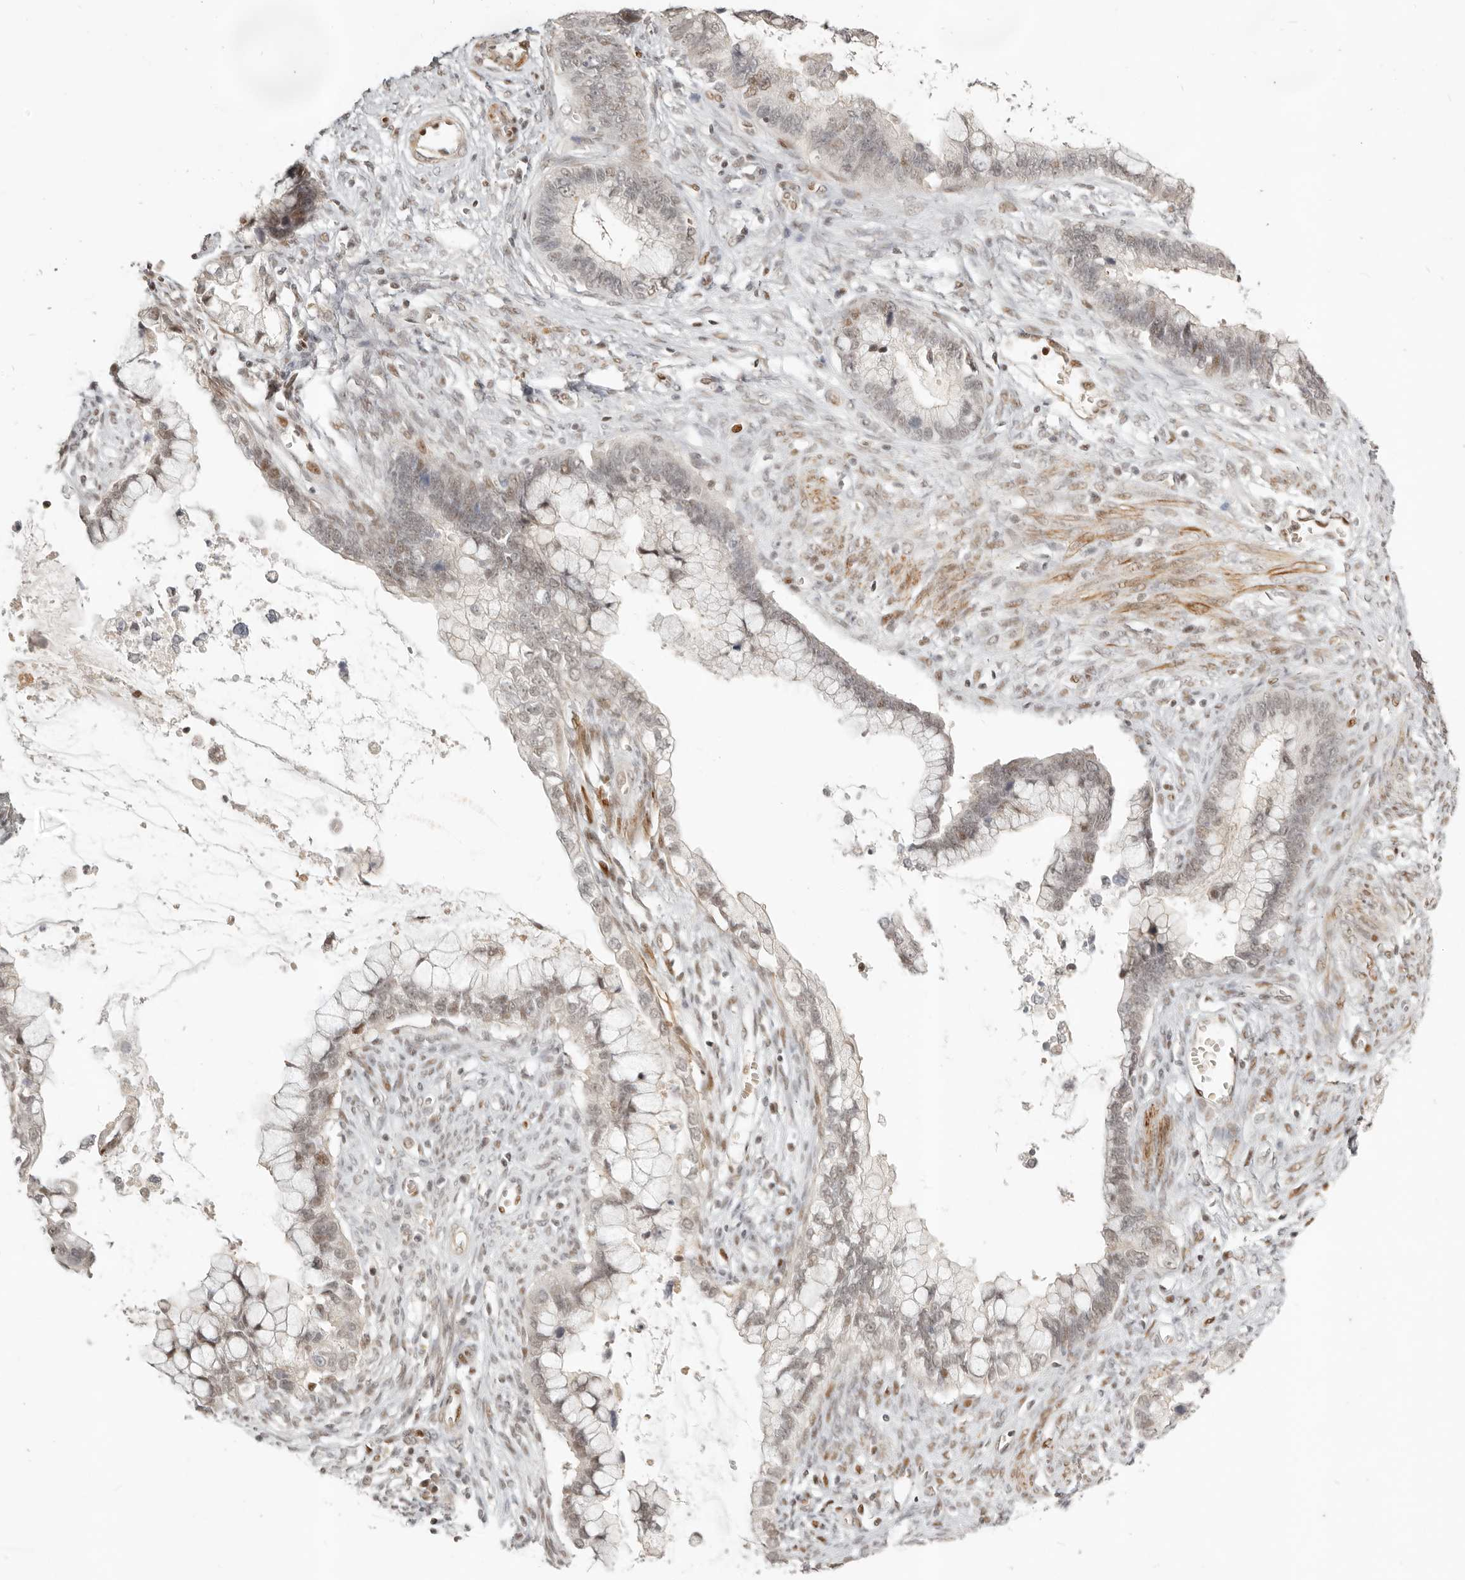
{"staining": {"intensity": "moderate", "quantity": "<25%", "location": "nuclear"}, "tissue": "cervical cancer", "cell_type": "Tumor cells", "image_type": "cancer", "snomed": [{"axis": "morphology", "description": "Adenocarcinoma, NOS"}, {"axis": "topography", "description": "Cervix"}], "caption": "Protein expression by immunohistochemistry displays moderate nuclear expression in about <25% of tumor cells in cervical adenocarcinoma.", "gene": "GABPA", "patient": {"sex": "female", "age": 44}}